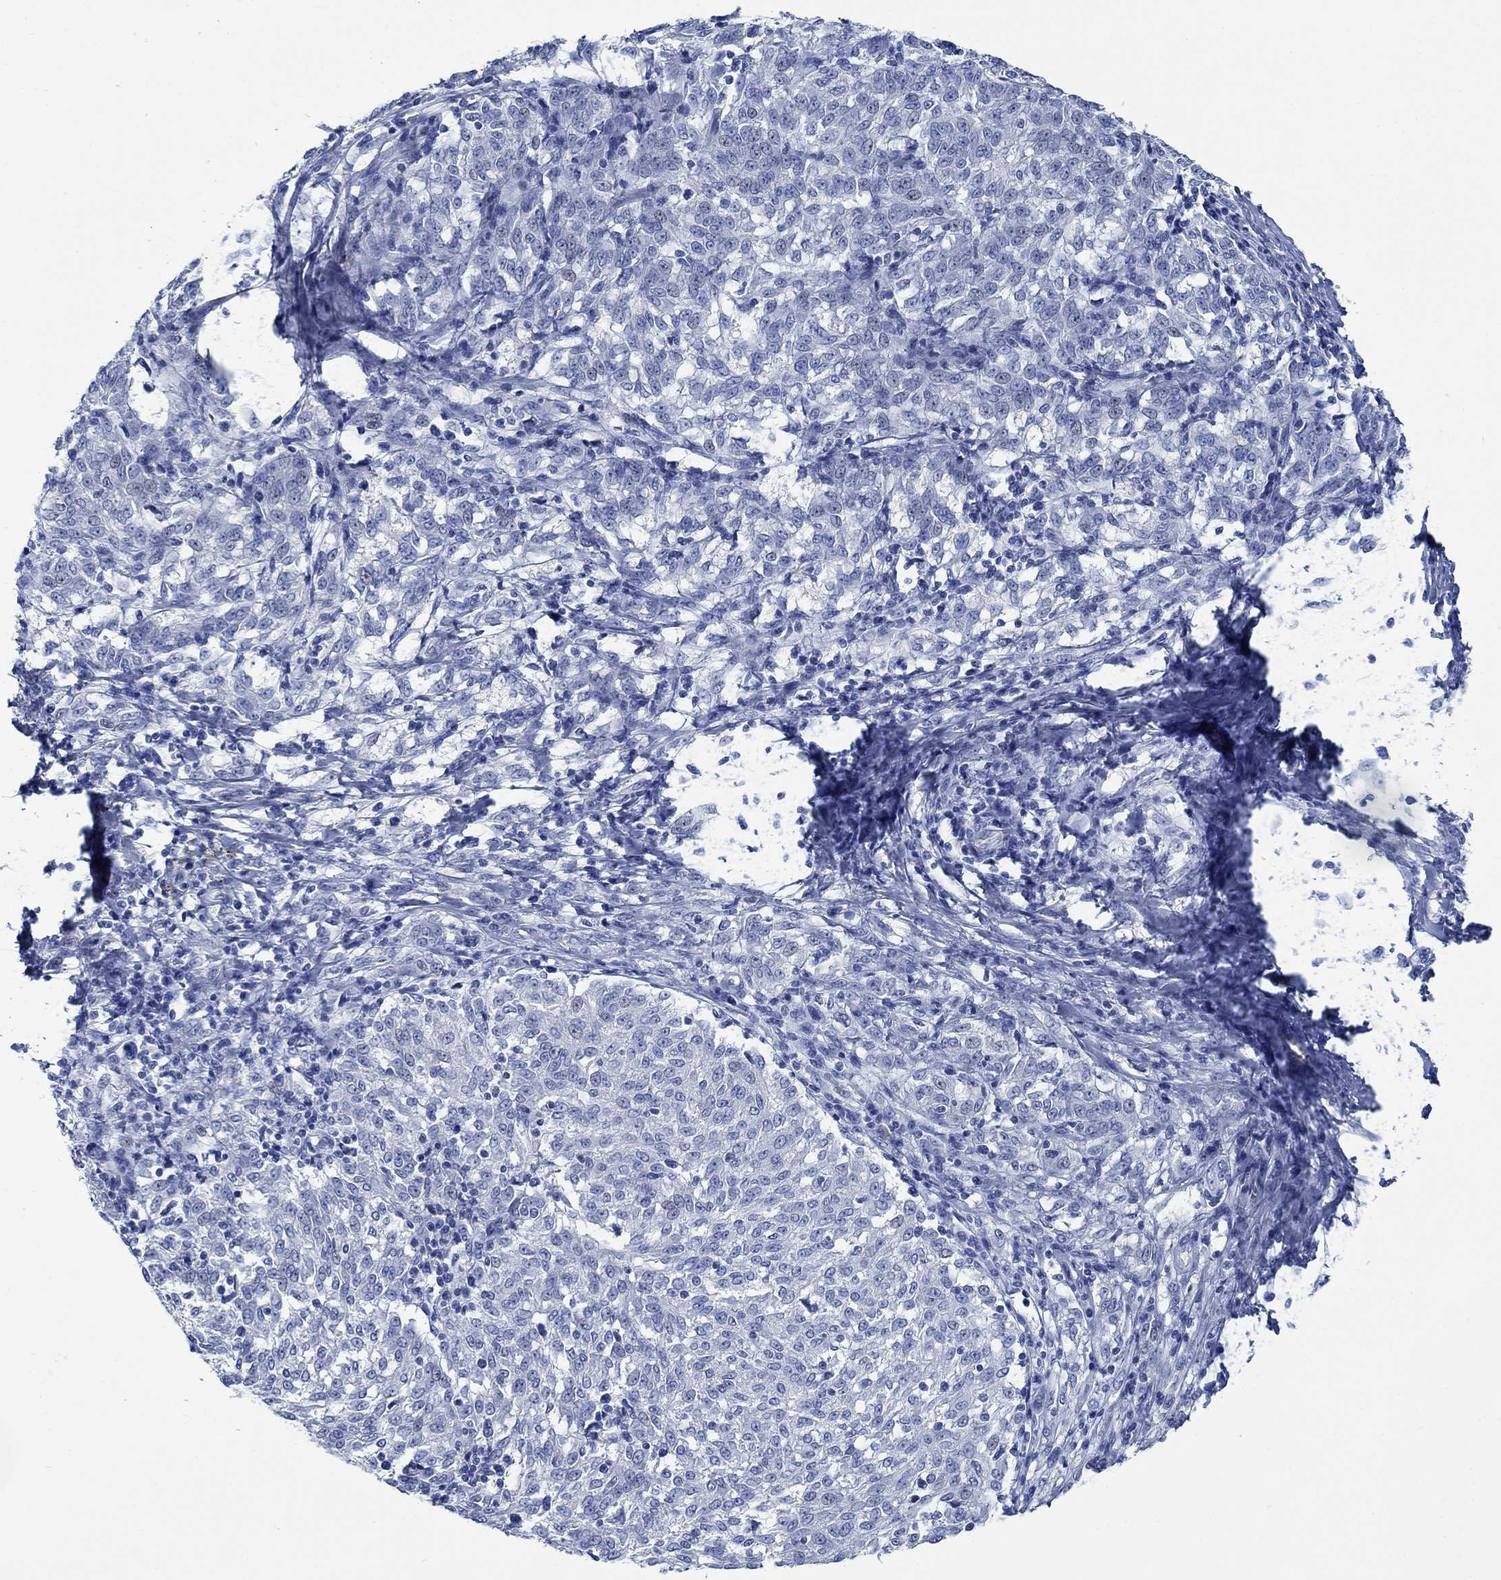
{"staining": {"intensity": "negative", "quantity": "none", "location": "none"}, "tissue": "melanoma", "cell_type": "Tumor cells", "image_type": "cancer", "snomed": [{"axis": "morphology", "description": "Malignant melanoma, NOS"}, {"axis": "topography", "description": "Skin"}], "caption": "The histopathology image displays no significant positivity in tumor cells of malignant melanoma. (Immunohistochemistry, brightfield microscopy, high magnification).", "gene": "SVEP1", "patient": {"sex": "female", "age": 72}}